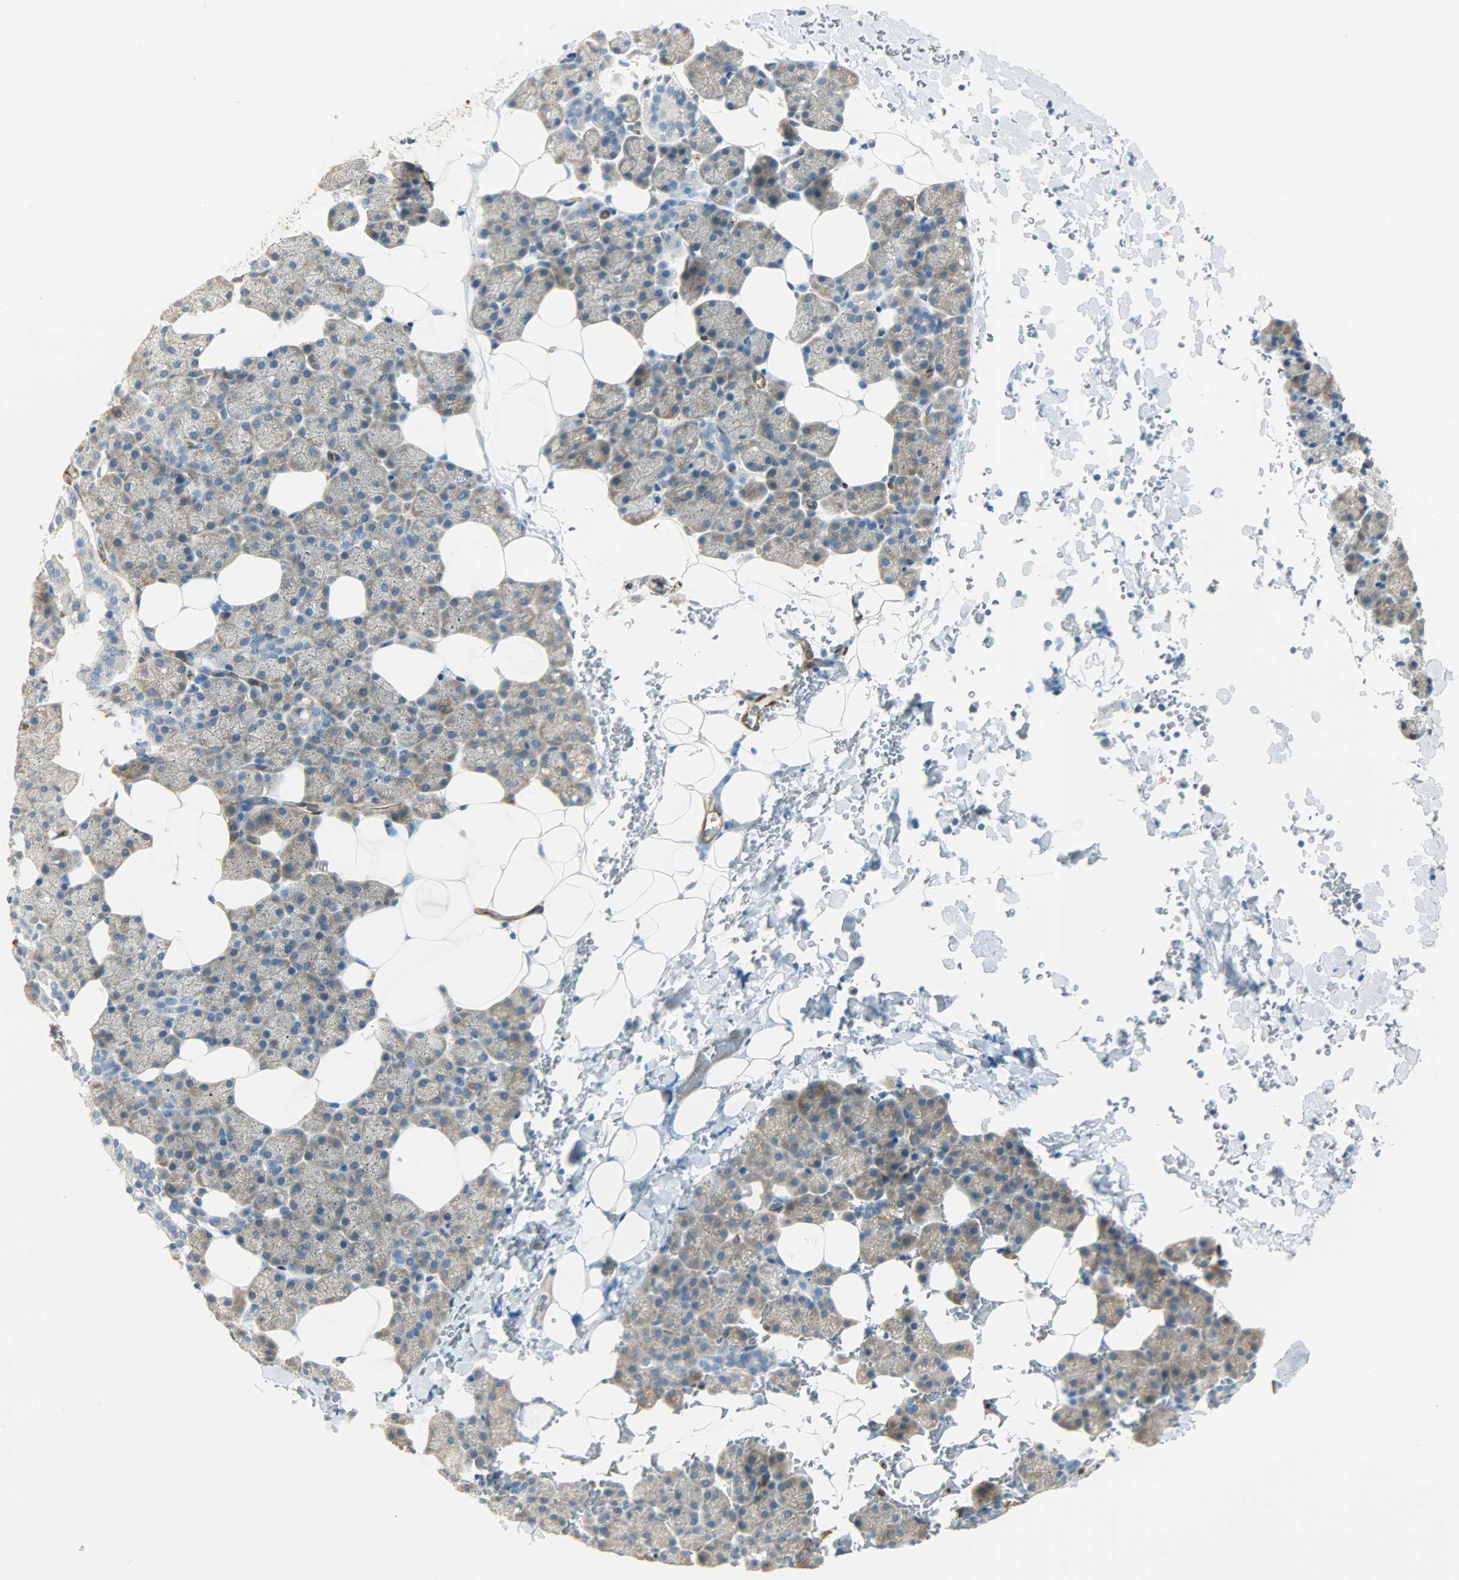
{"staining": {"intensity": "moderate", "quantity": ">75%", "location": "cytoplasmic/membranous"}, "tissue": "salivary gland", "cell_type": "Glandular cells", "image_type": "normal", "snomed": [{"axis": "morphology", "description": "Normal tissue, NOS"}, {"axis": "topography", "description": "Lymph node"}, {"axis": "topography", "description": "Salivary gland"}], "caption": "Immunohistochemistry micrograph of unremarkable human salivary gland stained for a protein (brown), which displays medium levels of moderate cytoplasmic/membranous expression in about >75% of glandular cells.", "gene": "WARS1", "patient": {"sex": "male", "age": 8}}